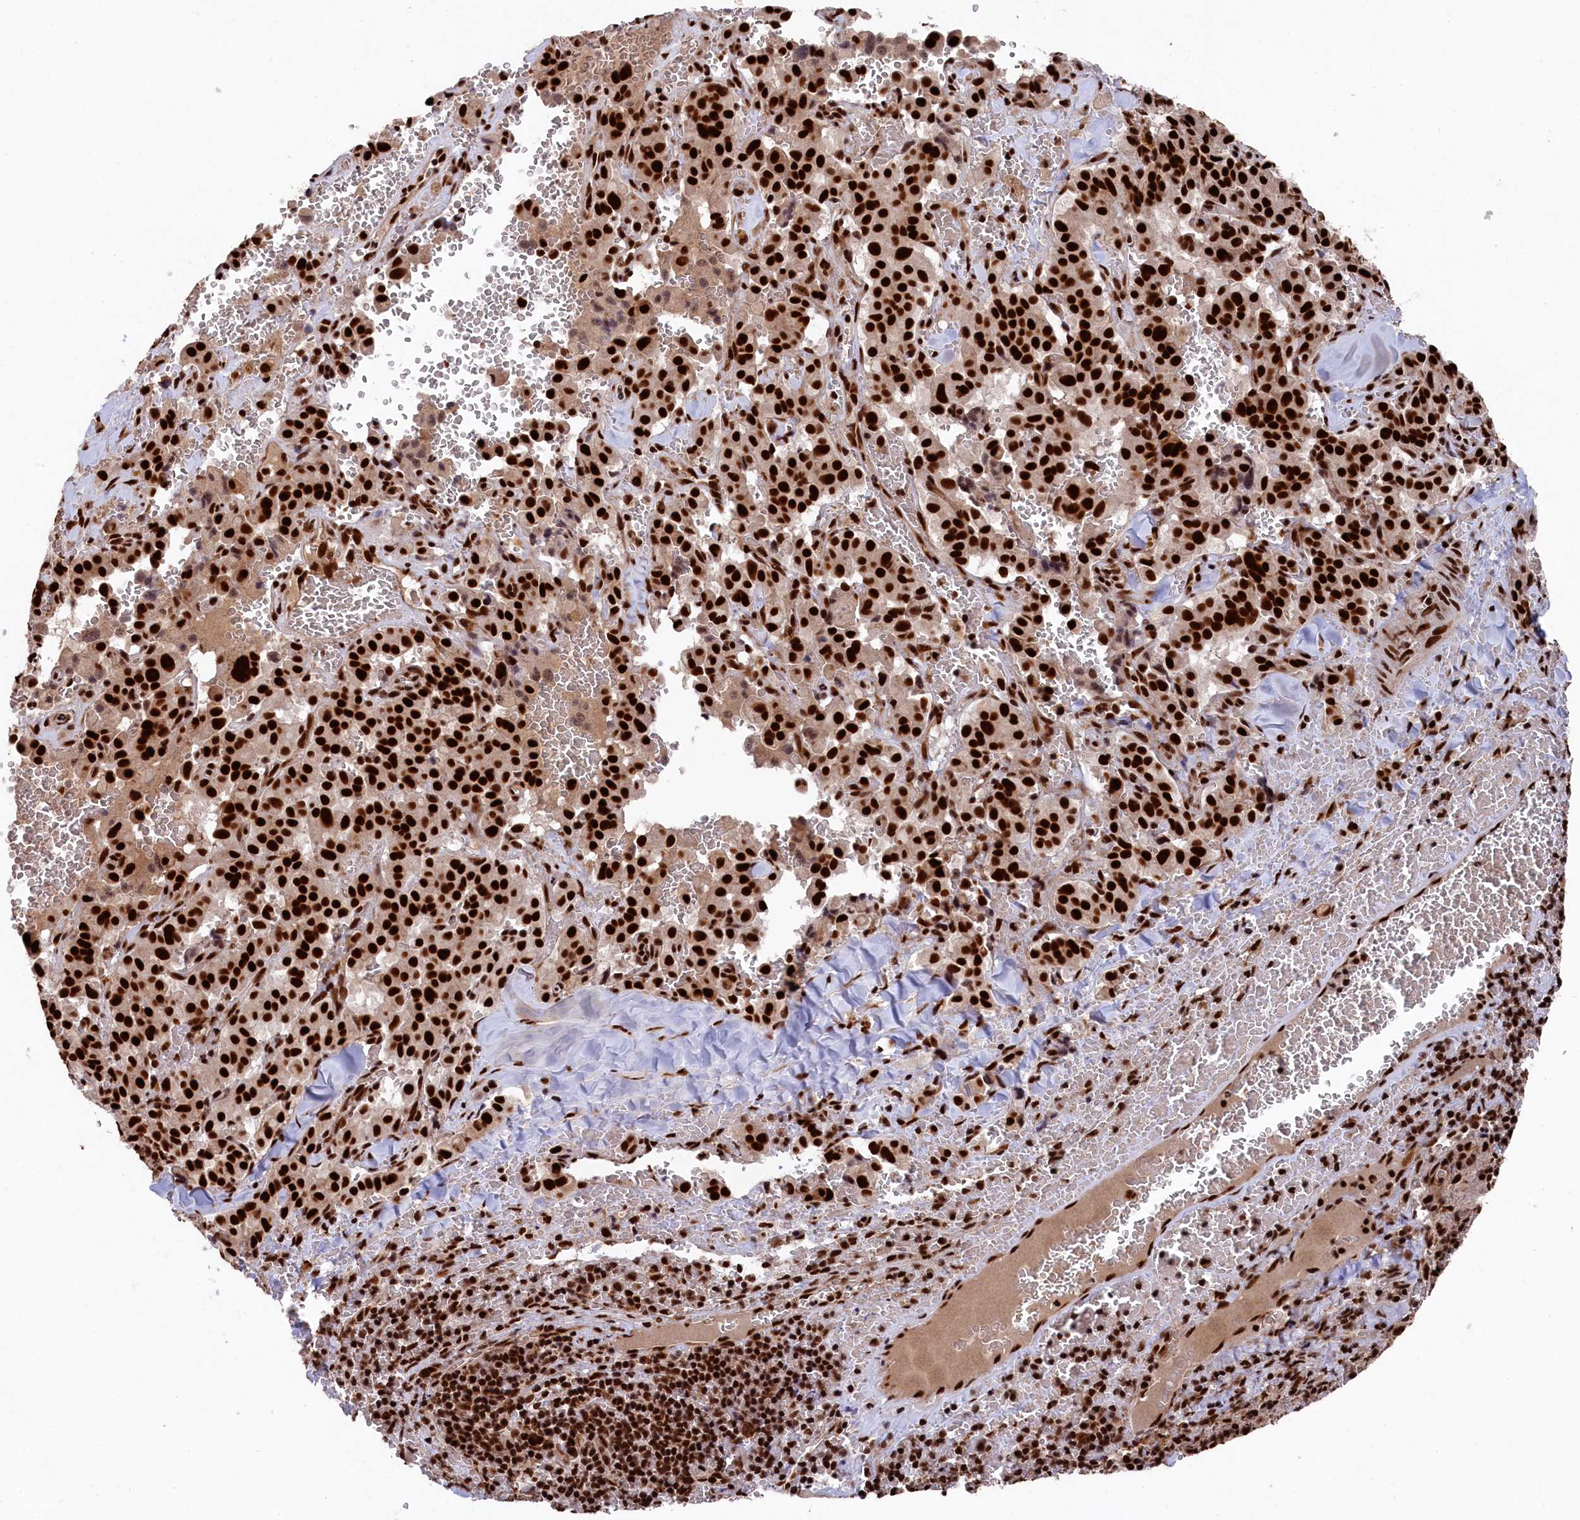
{"staining": {"intensity": "strong", "quantity": ">75%", "location": "nuclear"}, "tissue": "pancreatic cancer", "cell_type": "Tumor cells", "image_type": "cancer", "snomed": [{"axis": "morphology", "description": "Adenocarcinoma, NOS"}, {"axis": "topography", "description": "Pancreas"}], "caption": "Immunohistochemical staining of adenocarcinoma (pancreatic) shows high levels of strong nuclear protein positivity in approximately >75% of tumor cells.", "gene": "PRPF31", "patient": {"sex": "male", "age": 65}}